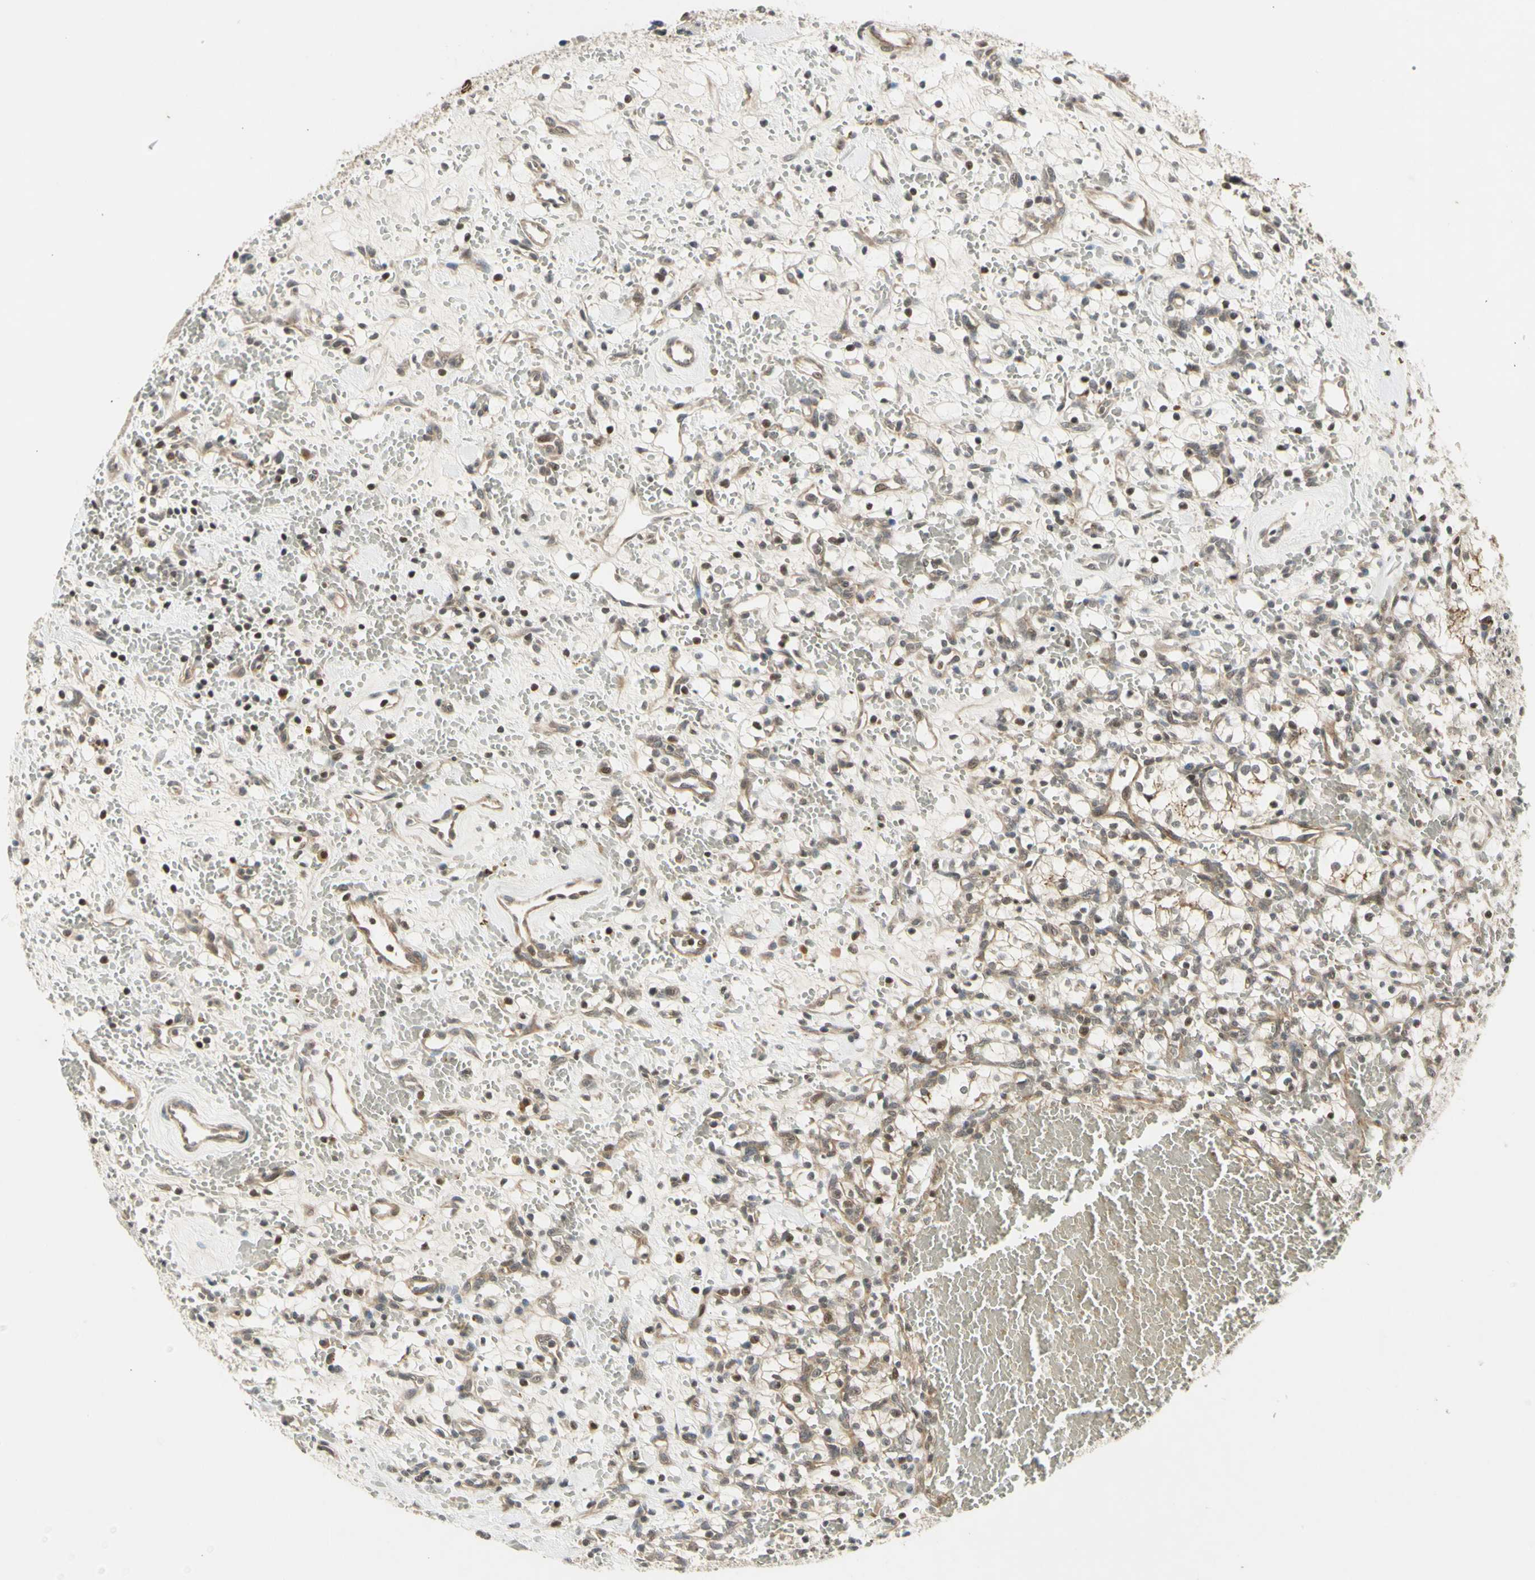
{"staining": {"intensity": "weak", "quantity": "<25%", "location": "cytoplasmic/membranous,nuclear"}, "tissue": "renal cancer", "cell_type": "Tumor cells", "image_type": "cancer", "snomed": [{"axis": "morphology", "description": "Adenocarcinoma, NOS"}, {"axis": "topography", "description": "Kidney"}], "caption": "Tumor cells show no significant staining in renal adenocarcinoma. (IHC, brightfield microscopy, high magnification).", "gene": "EFNB2", "patient": {"sex": "female", "age": 60}}